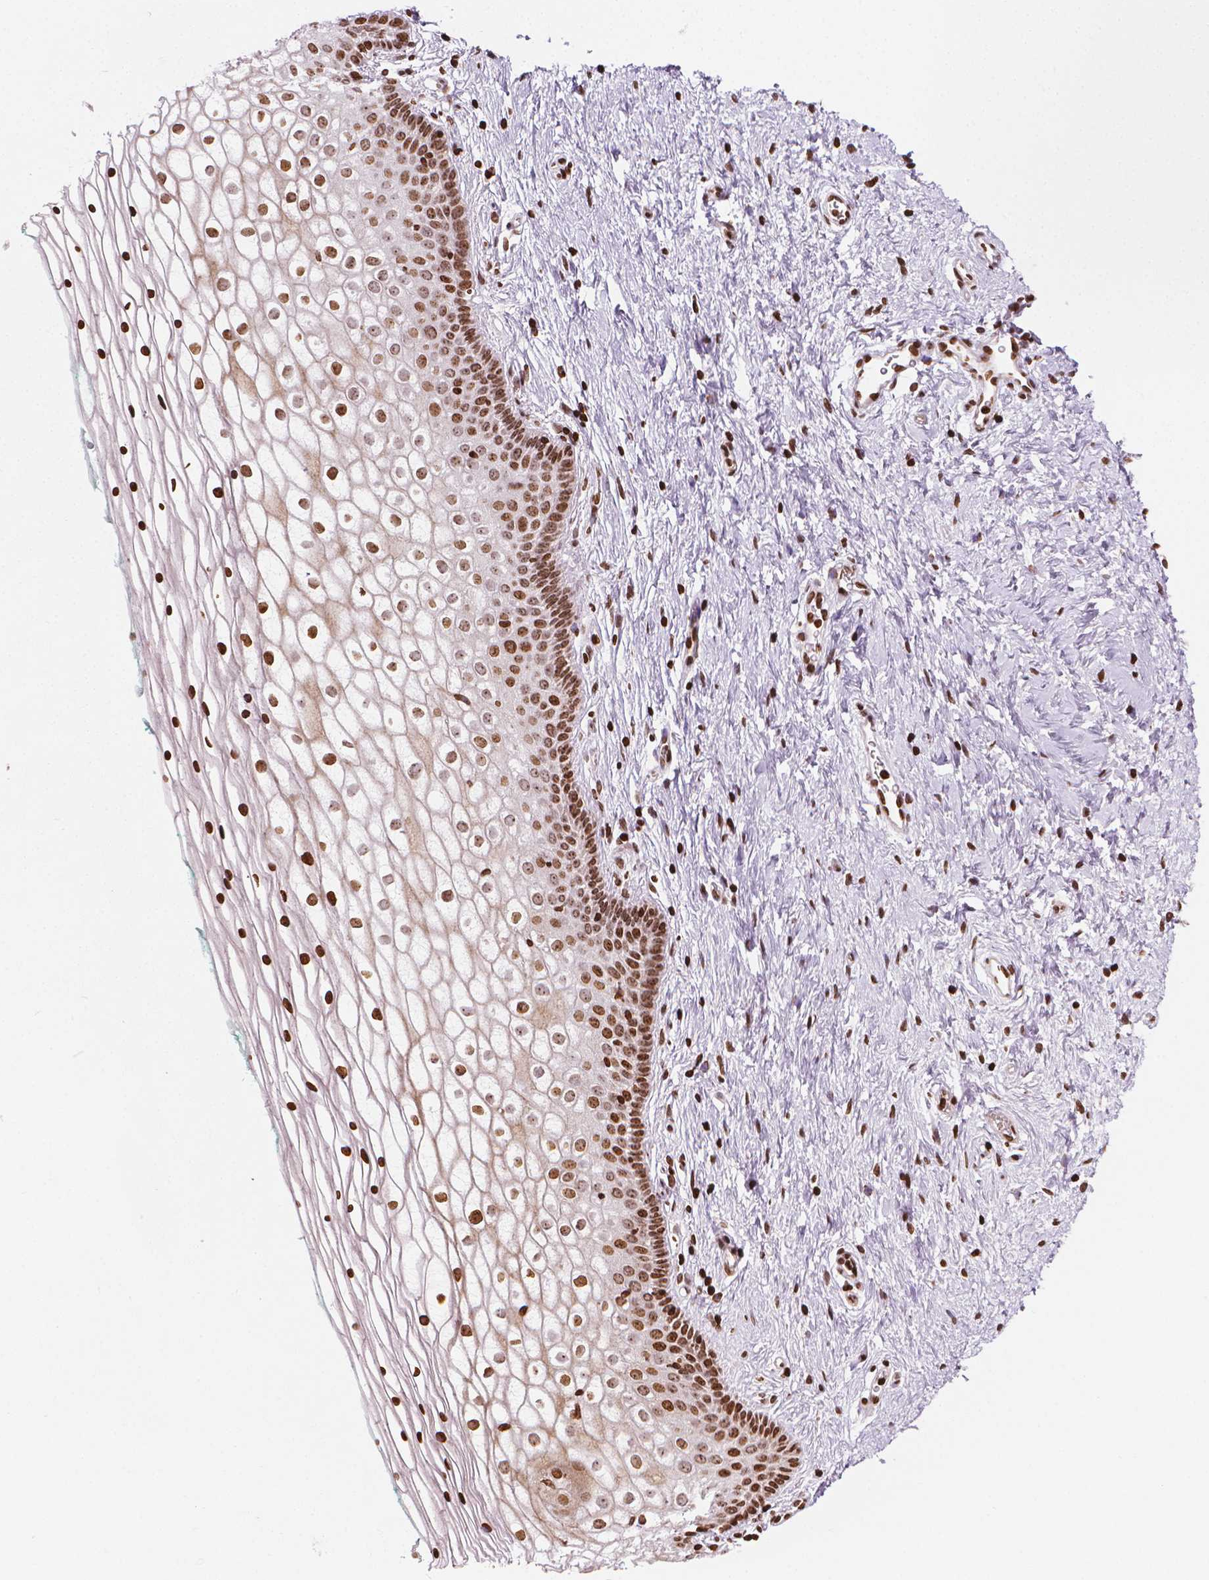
{"staining": {"intensity": "strong", "quantity": "25%-75%", "location": "nuclear"}, "tissue": "vagina", "cell_type": "Squamous epithelial cells", "image_type": "normal", "snomed": [{"axis": "morphology", "description": "Normal tissue, NOS"}, {"axis": "topography", "description": "Vagina"}], "caption": "Immunohistochemical staining of benign human vagina shows 25%-75% levels of strong nuclear protein staining in about 25%-75% of squamous epithelial cells.", "gene": "PIP4K2A", "patient": {"sex": "female", "age": 36}}